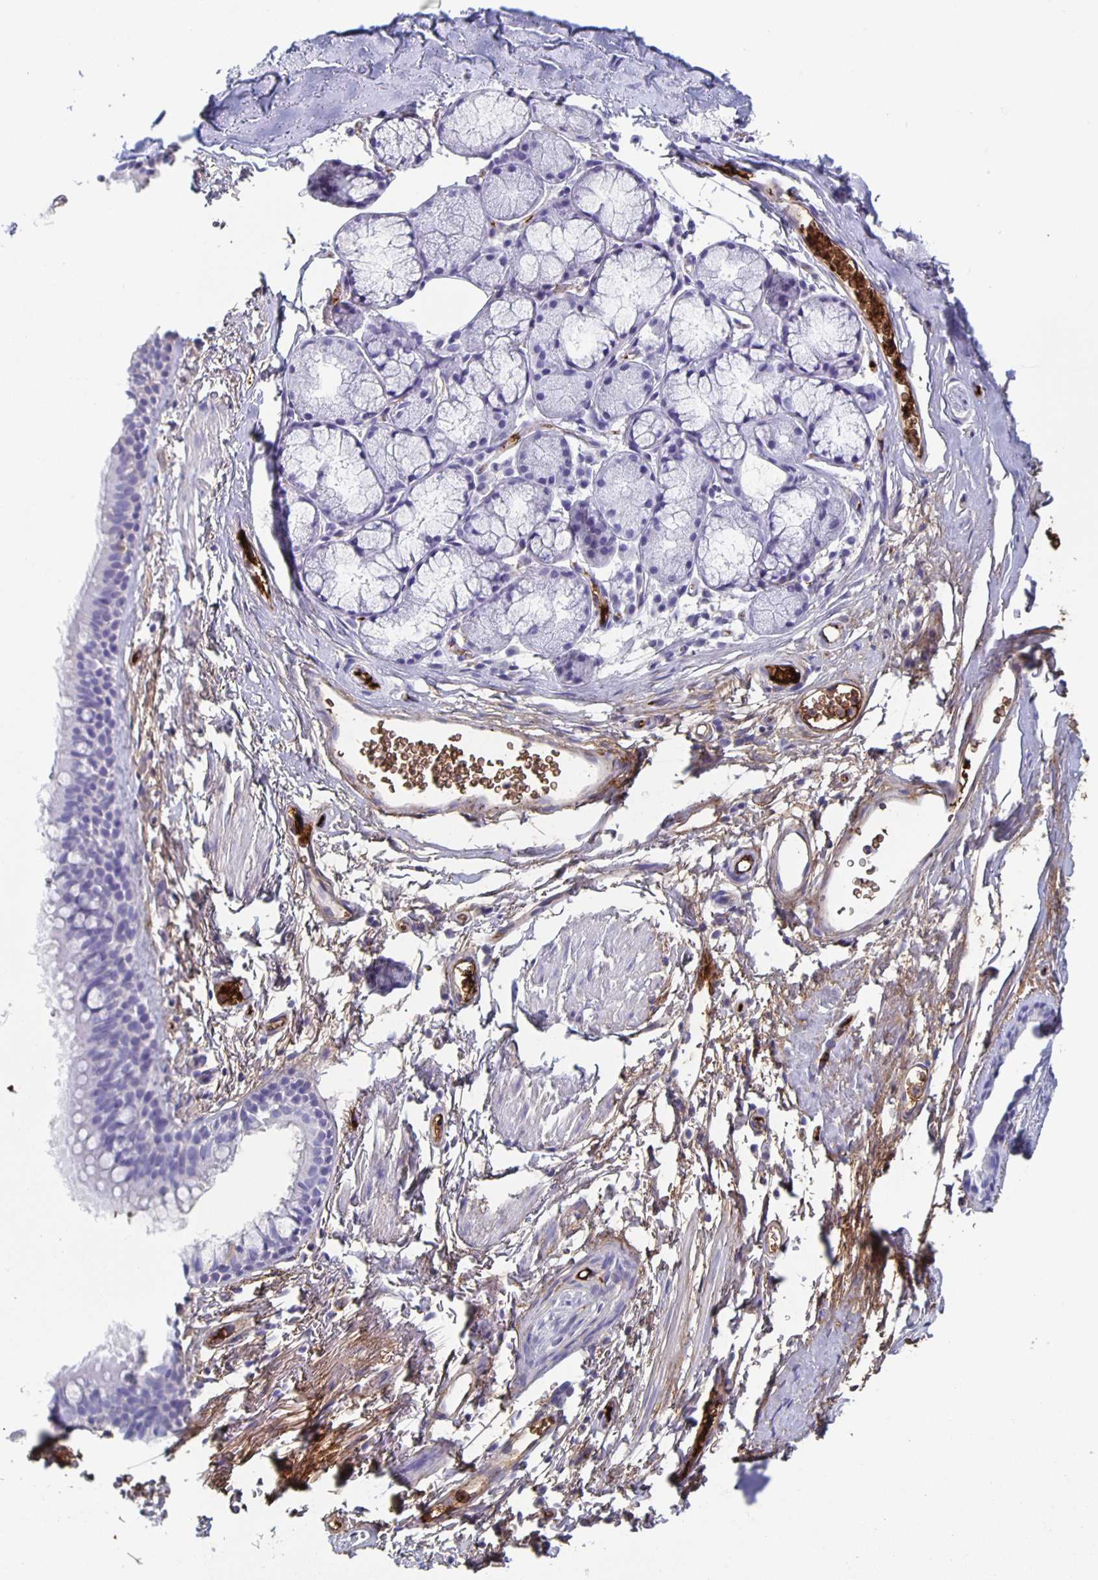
{"staining": {"intensity": "negative", "quantity": "none", "location": "none"}, "tissue": "adipose tissue", "cell_type": "Adipocytes", "image_type": "normal", "snomed": [{"axis": "morphology", "description": "Normal tissue, NOS"}, {"axis": "topography", "description": "Lymph node"}, {"axis": "topography", "description": "Cartilage tissue"}, {"axis": "topography", "description": "Bronchus"}], "caption": "Micrograph shows no significant protein staining in adipocytes of benign adipose tissue. (Stains: DAB IHC with hematoxylin counter stain, Microscopy: brightfield microscopy at high magnification).", "gene": "FGA", "patient": {"sex": "female", "age": 70}}